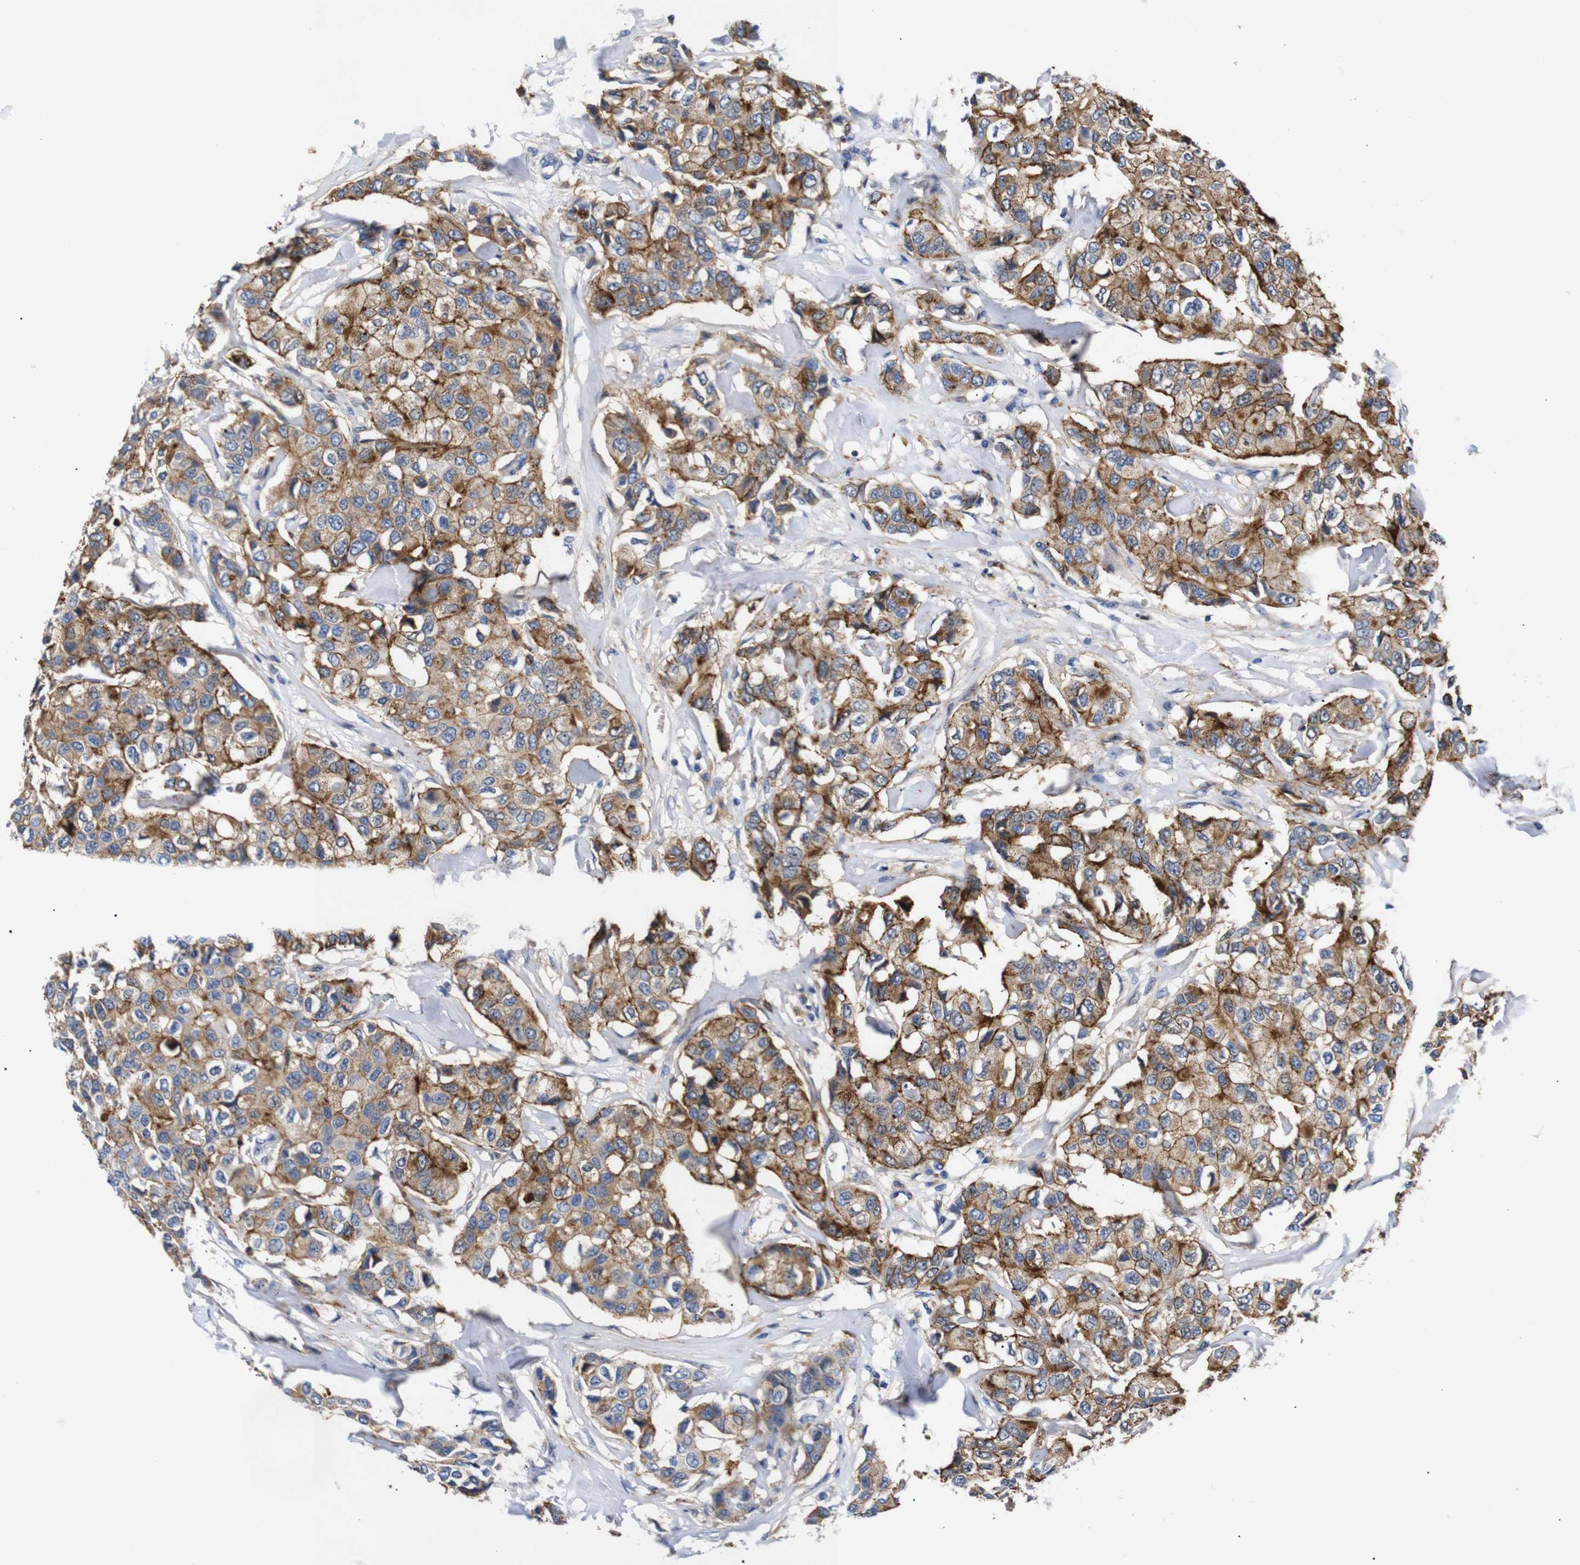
{"staining": {"intensity": "moderate", "quantity": ">75%", "location": "cytoplasmic/membranous"}, "tissue": "breast cancer", "cell_type": "Tumor cells", "image_type": "cancer", "snomed": [{"axis": "morphology", "description": "Duct carcinoma"}, {"axis": "topography", "description": "Breast"}], "caption": "Human breast invasive ductal carcinoma stained for a protein (brown) demonstrates moderate cytoplasmic/membranous positive positivity in about >75% of tumor cells.", "gene": "SDCBP", "patient": {"sex": "female", "age": 80}}